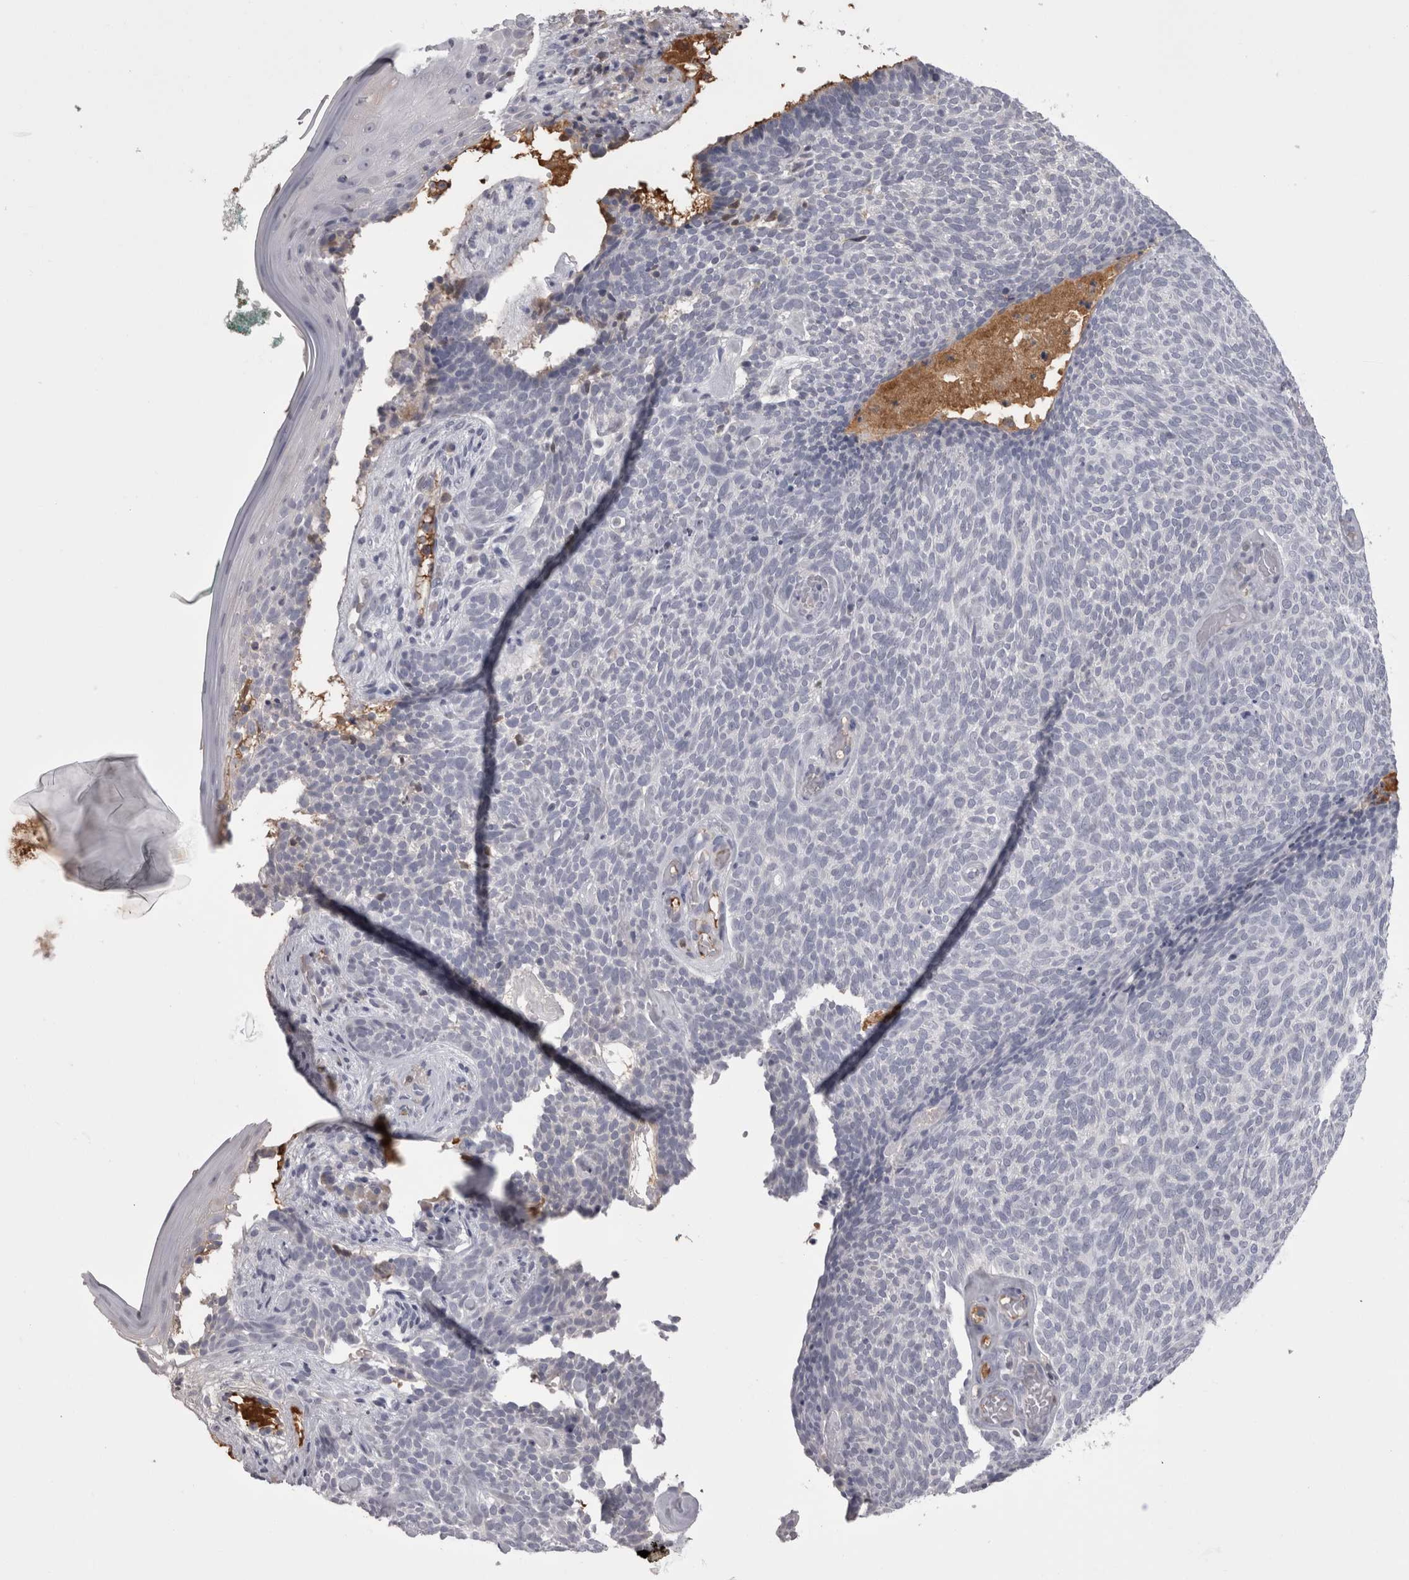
{"staining": {"intensity": "negative", "quantity": "none", "location": "none"}, "tissue": "skin cancer", "cell_type": "Tumor cells", "image_type": "cancer", "snomed": [{"axis": "morphology", "description": "Basal cell carcinoma"}, {"axis": "topography", "description": "Skin"}], "caption": "Micrograph shows no significant protein expression in tumor cells of skin cancer.", "gene": "SAA4", "patient": {"sex": "female", "age": 84}}